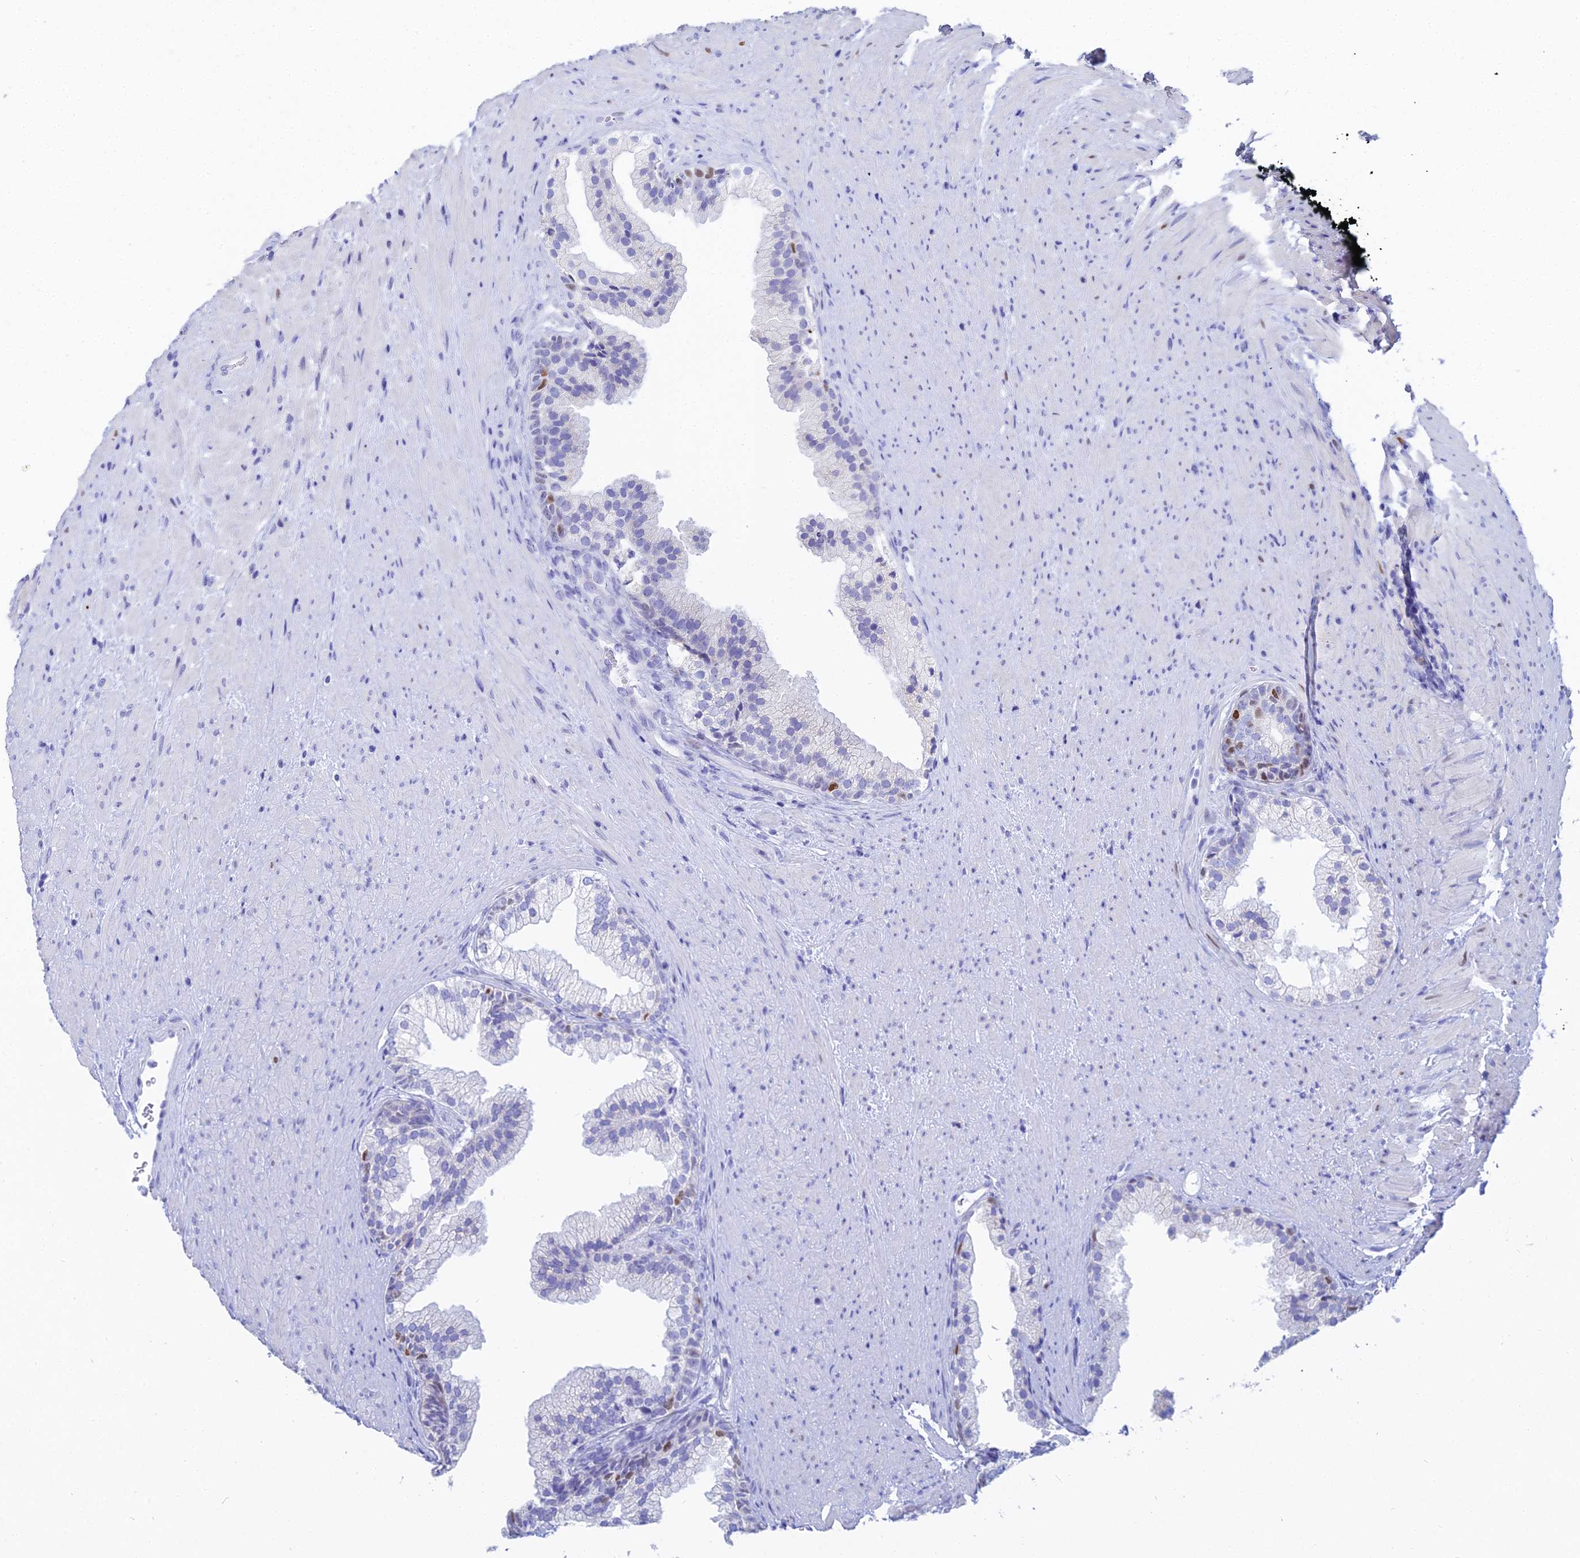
{"staining": {"intensity": "moderate", "quantity": "<25%", "location": "nuclear"}, "tissue": "prostate", "cell_type": "Glandular cells", "image_type": "normal", "snomed": [{"axis": "morphology", "description": "Normal tissue, NOS"}, {"axis": "topography", "description": "Prostate"}], "caption": "Brown immunohistochemical staining in benign human prostate displays moderate nuclear positivity in approximately <25% of glandular cells. The protein of interest is stained brown, and the nuclei are stained in blue (DAB IHC with brightfield microscopy, high magnification).", "gene": "MCM2", "patient": {"sex": "male", "age": 76}}